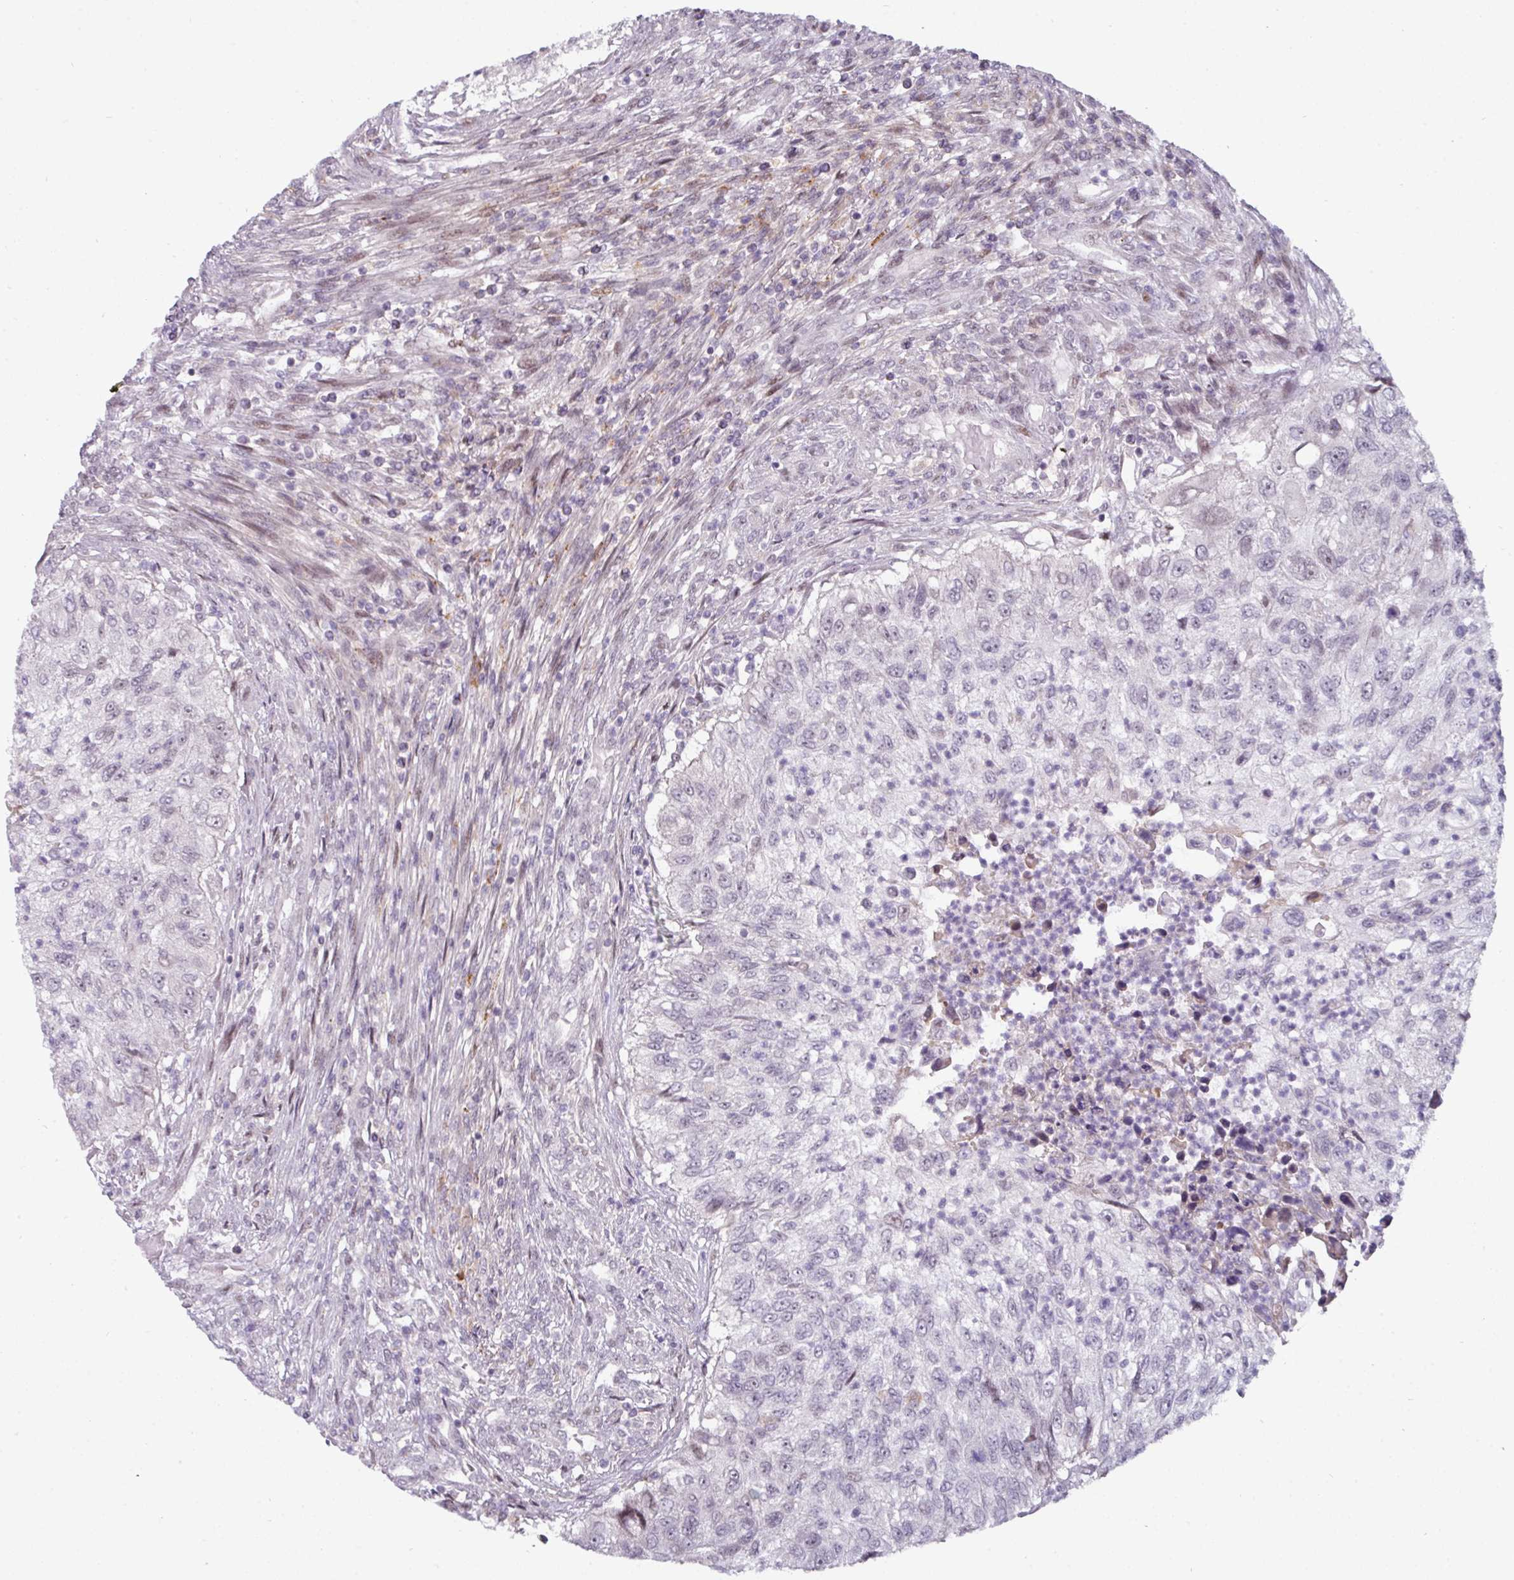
{"staining": {"intensity": "negative", "quantity": "none", "location": "none"}, "tissue": "urothelial cancer", "cell_type": "Tumor cells", "image_type": "cancer", "snomed": [{"axis": "morphology", "description": "Urothelial carcinoma, High grade"}, {"axis": "topography", "description": "Urinary bladder"}], "caption": "An image of human urothelial cancer is negative for staining in tumor cells.", "gene": "SWSAP1", "patient": {"sex": "female", "age": 60}}